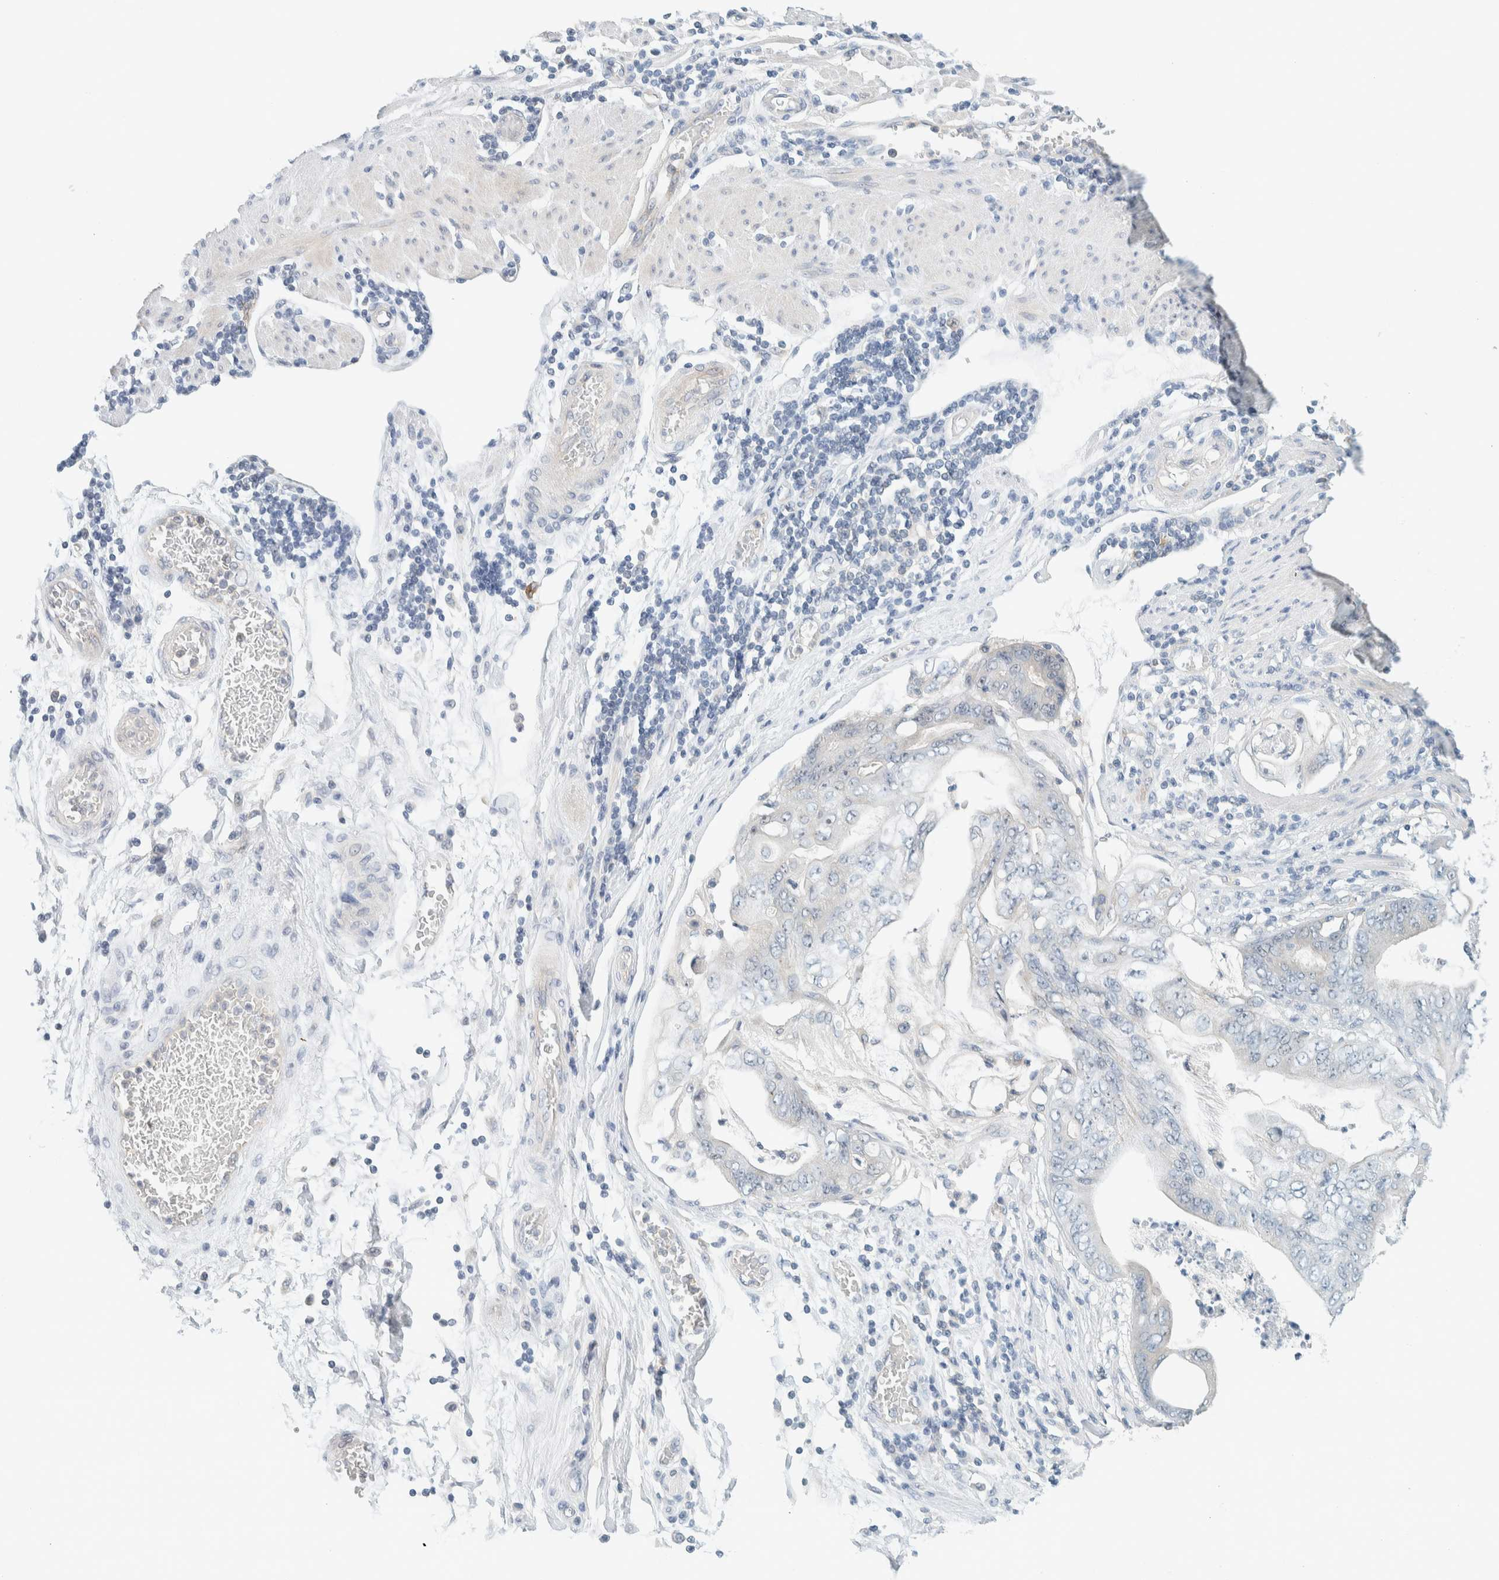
{"staining": {"intensity": "negative", "quantity": "none", "location": "none"}, "tissue": "stomach cancer", "cell_type": "Tumor cells", "image_type": "cancer", "snomed": [{"axis": "morphology", "description": "Adenocarcinoma, NOS"}, {"axis": "topography", "description": "Stomach"}], "caption": "IHC of human stomach cancer demonstrates no staining in tumor cells.", "gene": "NDE1", "patient": {"sex": "female", "age": 73}}